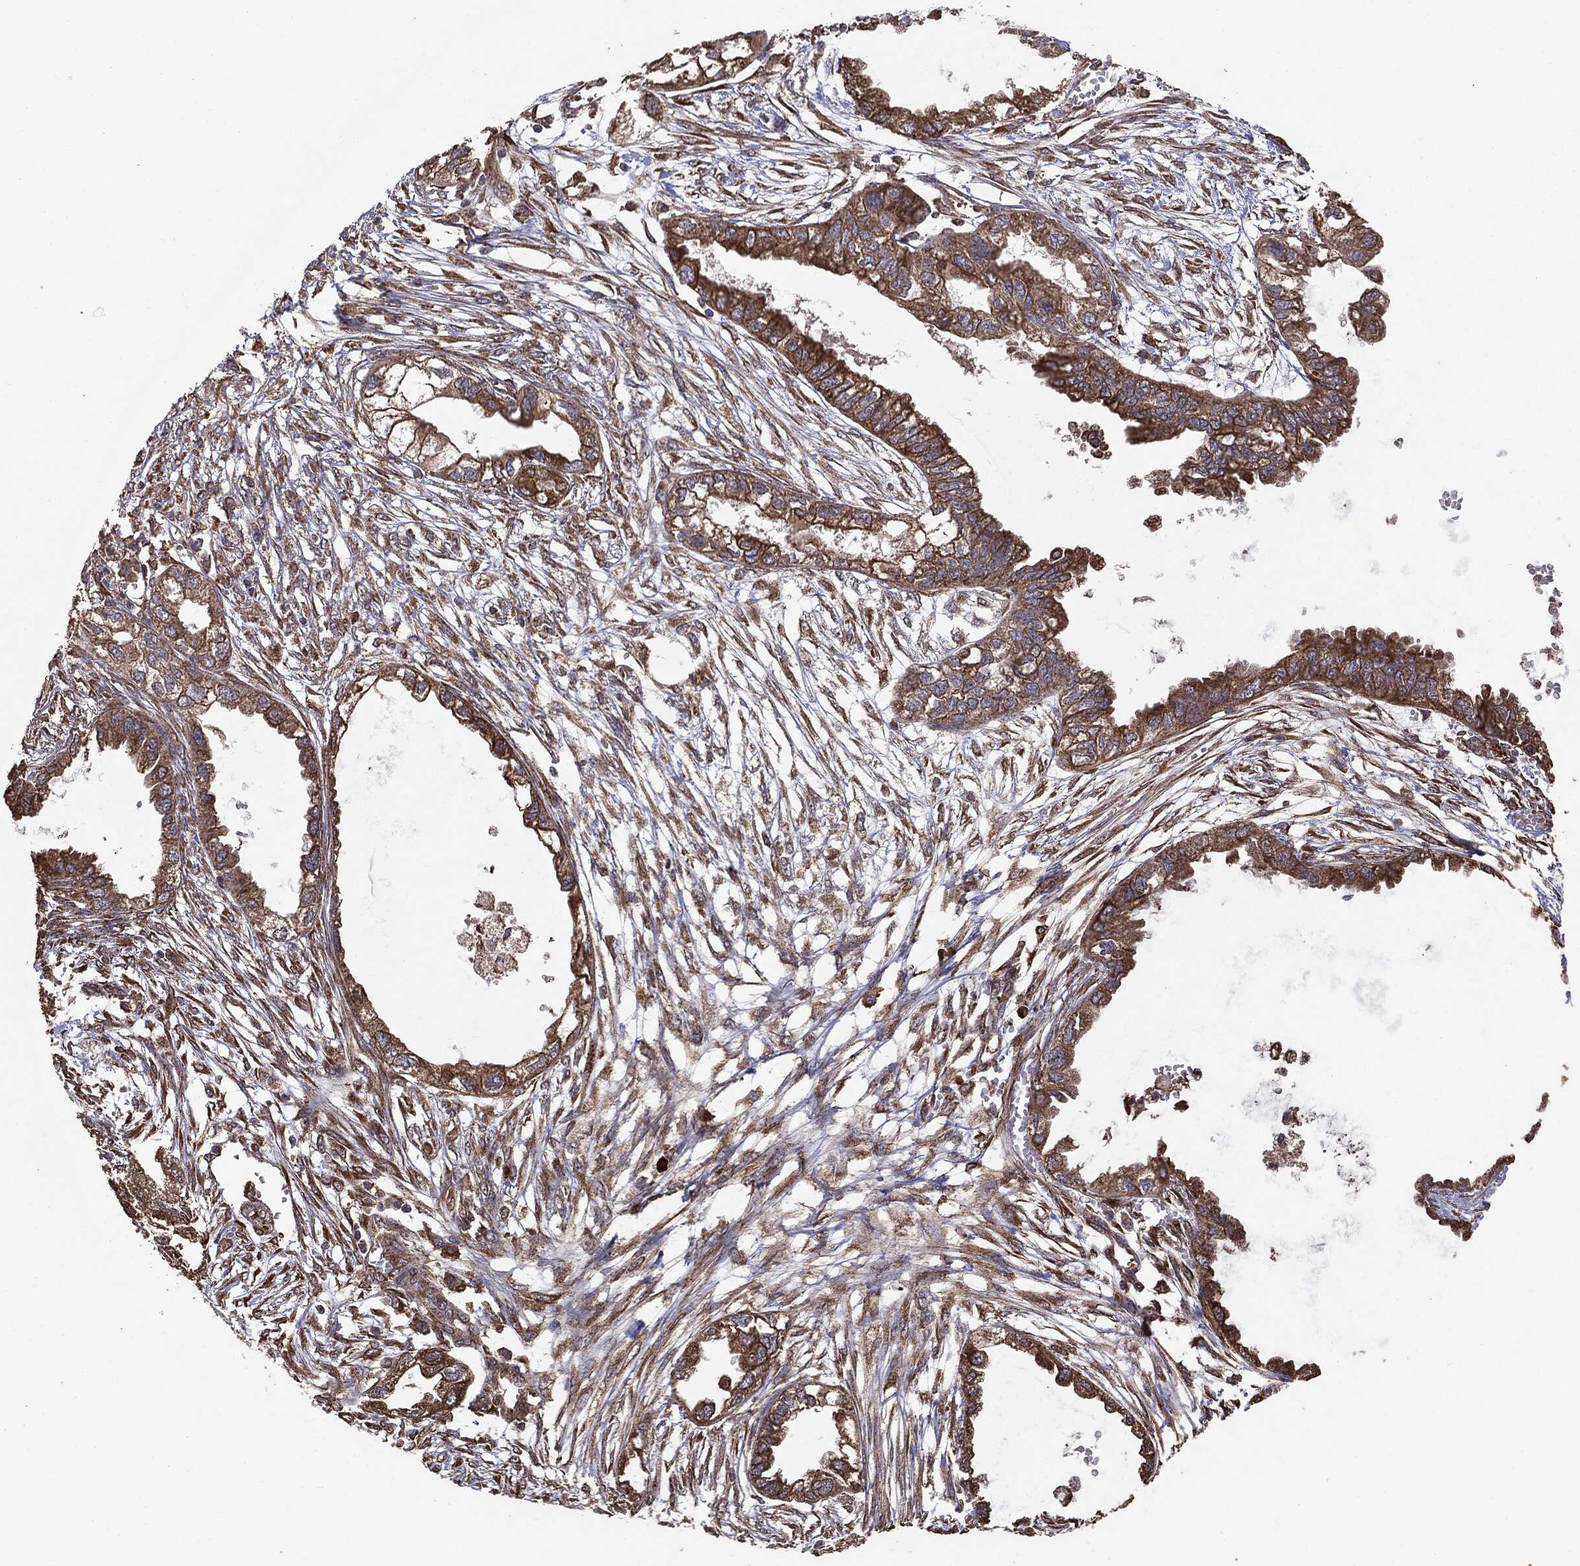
{"staining": {"intensity": "moderate", "quantity": ">75%", "location": "cytoplasmic/membranous"}, "tissue": "endometrial cancer", "cell_type": "Tumor cells", "image_type": "cancer", "snomed": [{"axis": "morphology", "description": "Adenocarcinoma, NOS"}, {"axis": "morphology", "description": "Adenocarcinoma, metastatic, NOS"}, {"axis": "topography", "description": "Adipose tissue"}, {"axis": "topography", "description": "Endometrium"}], "caption": "Tumor cells exhibit moderate cytoplasmic/membranous expression in approximately >75% of cells in endometrial cancer (metastatic adenocarcinoma).", "gene": "MTOR", "patient": {"sex": "female", "age": 67}}